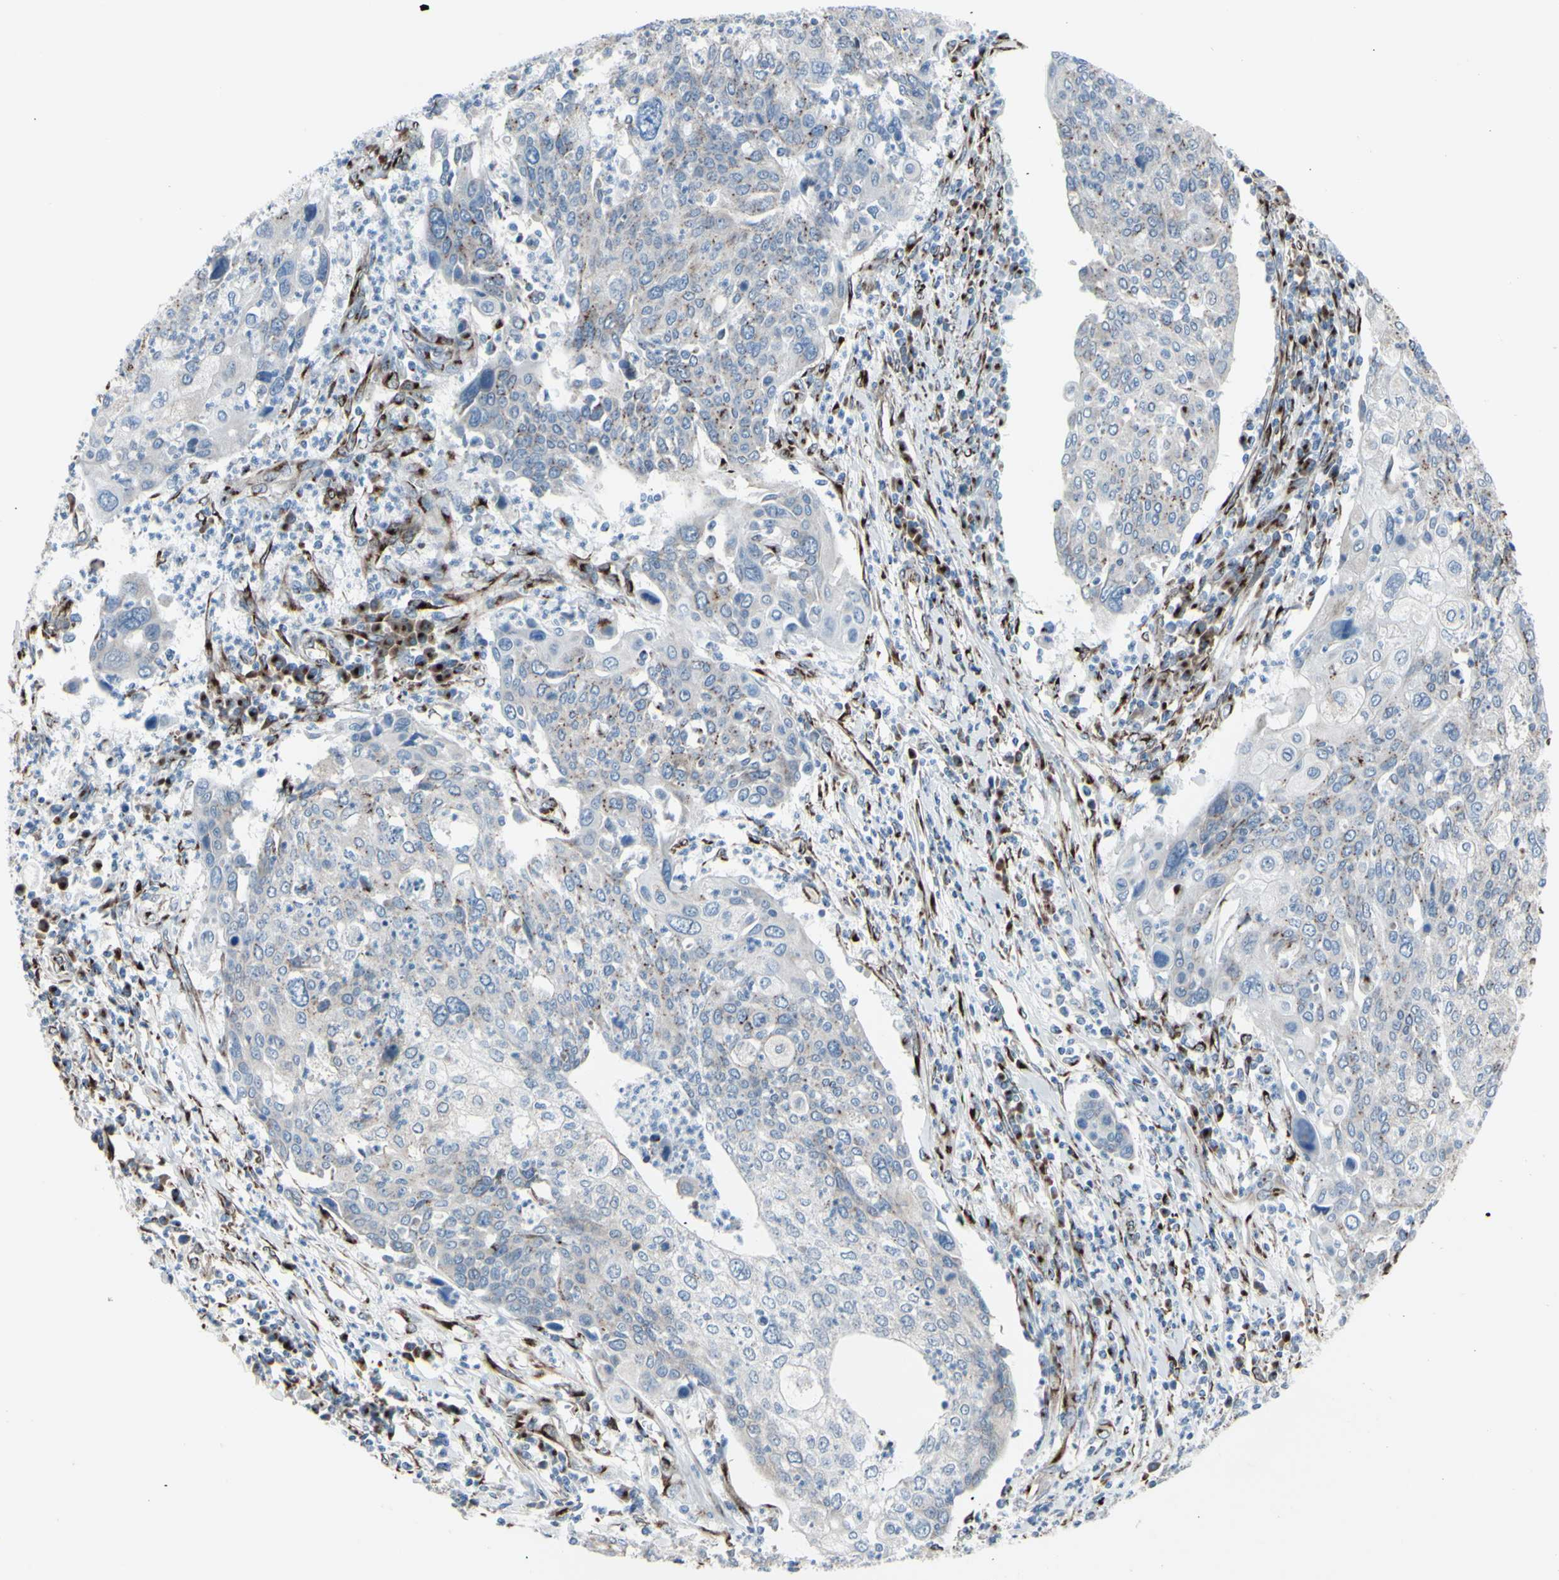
{"staining": {"intensity": "moderate", "quantity": "<25%", "location": "cytoplasmic/membranous"}, "tissue": "cervical cancer", "cell_type": "Tumor cells", "image_type": "cancer", "snomed": [{"axis": "morphology", "description": "Squamous cell carcinoma, NOS"}, {"axis": "topography", "description": "Cervix"}], "caption": "Tumor cells display low levels of moderate cytoplasmic/membranous positivity in about <25% of cells in human cervical cancer.", "gene": "GLG1", "patient": {"sex": "female", "age": 40}}